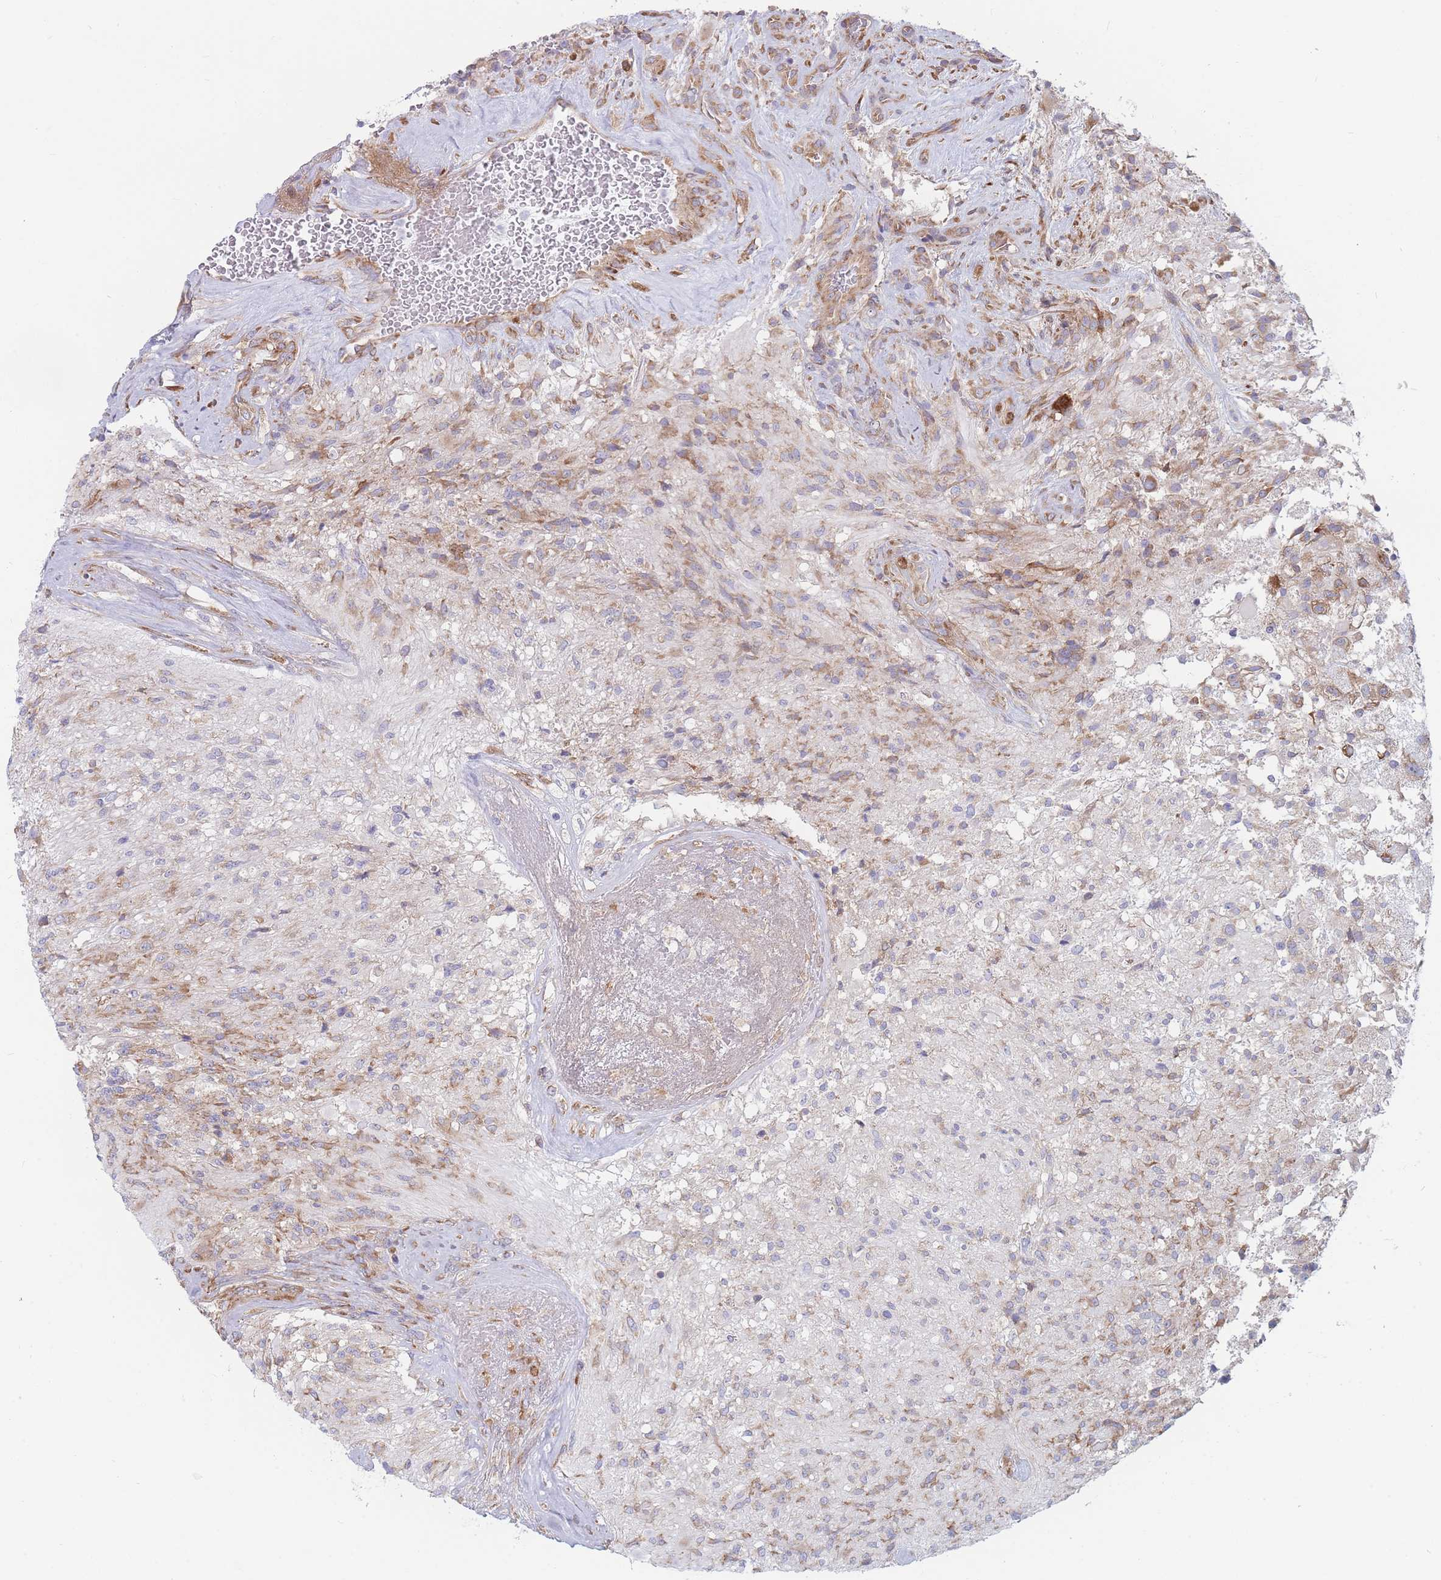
{"staining": {"intensity": "moderate", "quantity": "25%-75%", "location": "cytoplasmic/membranous"}, "tissue": "glioma", "cell_type": "Tumor cells", "image_type": "cancer", "snomed": [{"axis": "morphology", "description": "Glioma, malignant, High grade"}, {"axis": "topography", "description": "Brain"}], "caption": "Approximately 25%-75% of tumor cells in glioma demonstrate moderate cytoplasmic/membranous protein positivity as visualized by brown immunohistochemical staining.", "gene": "RPL8", "patient": {"sex": "male", "age": 56}}